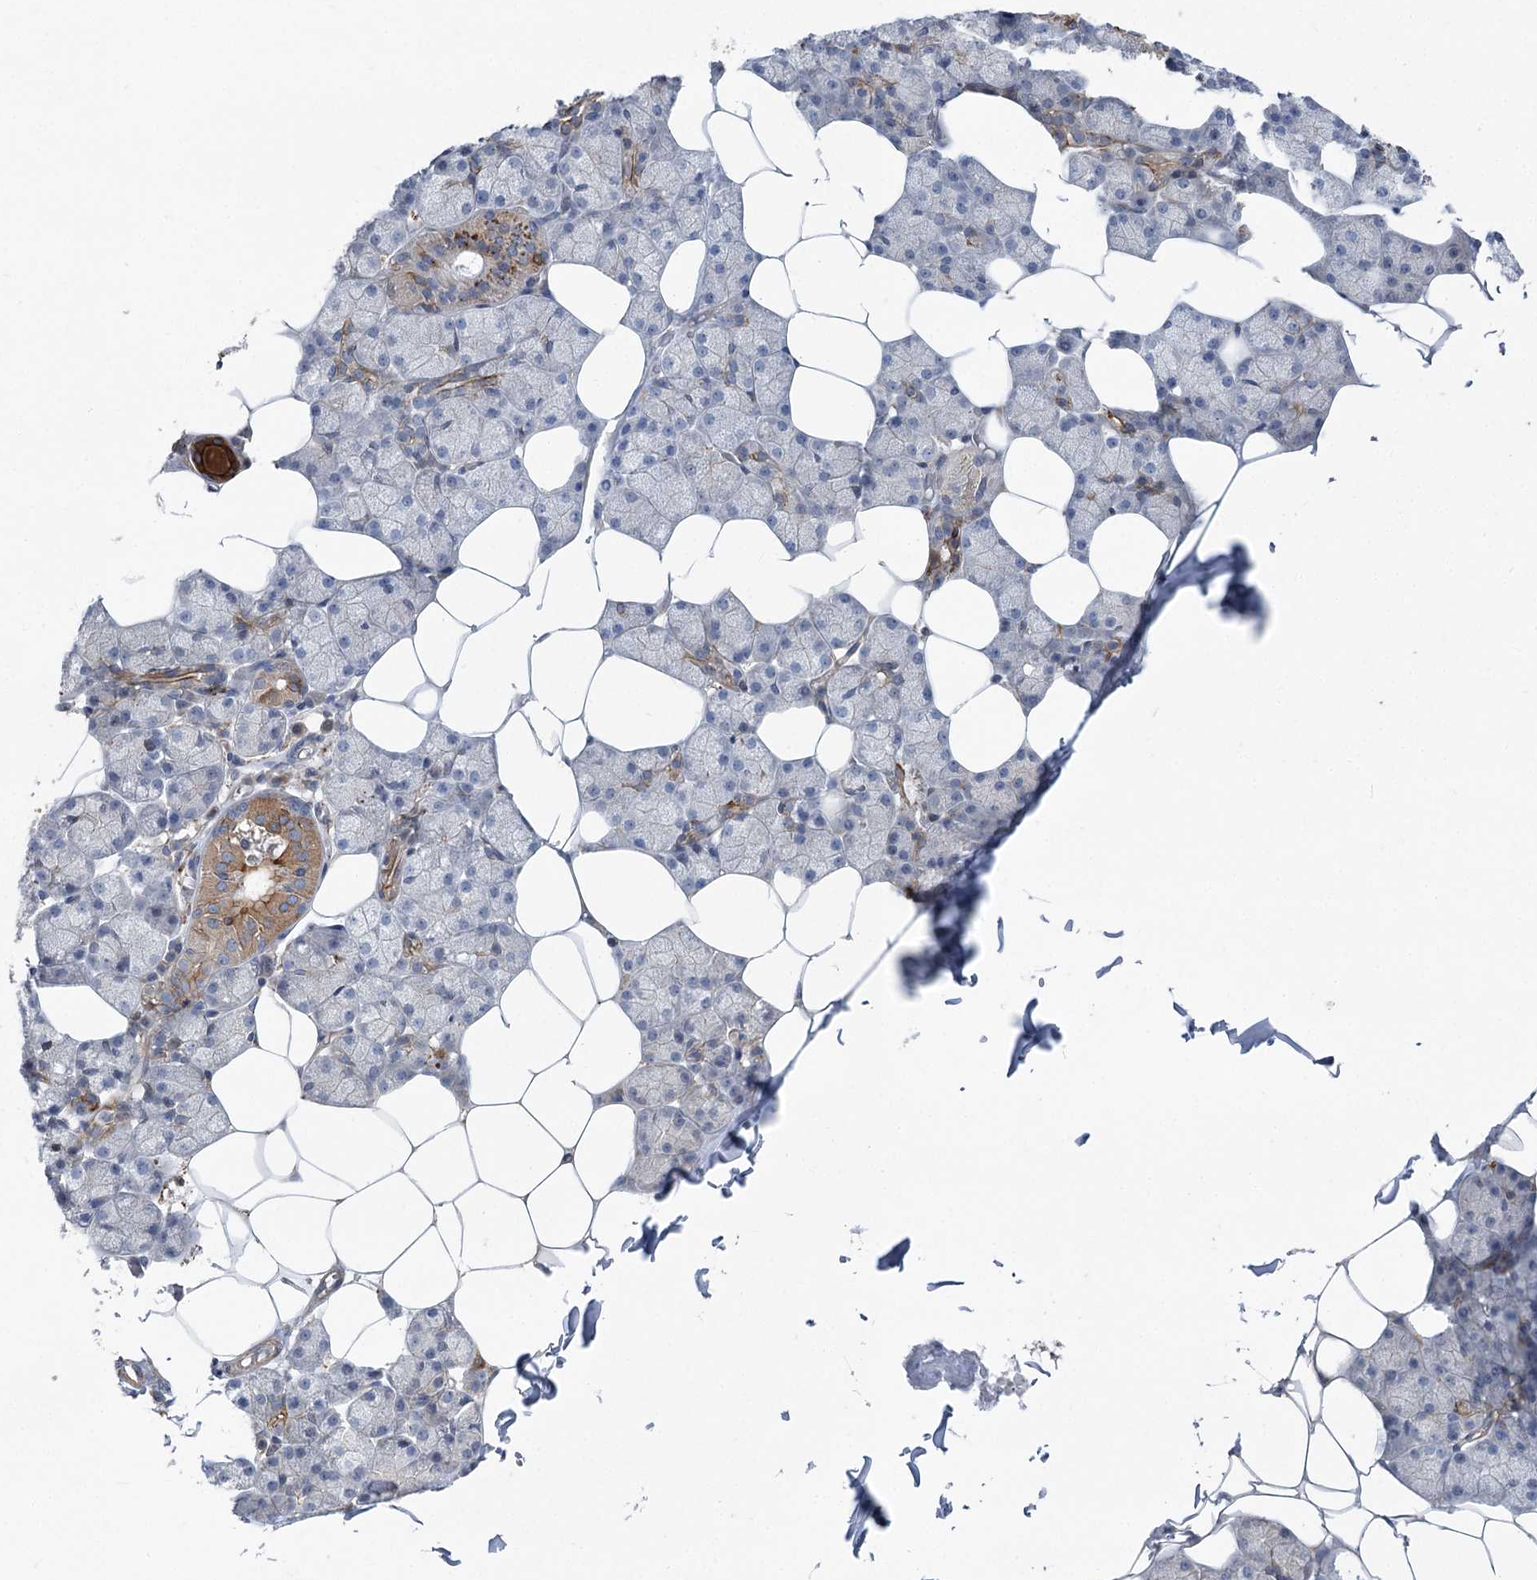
{"staining": {"intensity": "moderate", "quantity": "<25%", "location": "cytoplasmic/membranous"}, "tissue": "salivary gland", "cell_type": "Glandular cells", "image_type": "normal", "snomed": [{"axis": "morphology", "description": "Normal tissue, NOS"}, {"axis": "topography", "description": "Salivary gland"}], "caption": "DAB (3,3'-diaminobenzidine) immunohistochemical staining of benign salivary gland exhibits moderate cytoplasmic/membranous protein positivity in about <25% of glandular cells.", "gene": "SCN11A", "patient": {"sex": "male", "age": 62}}